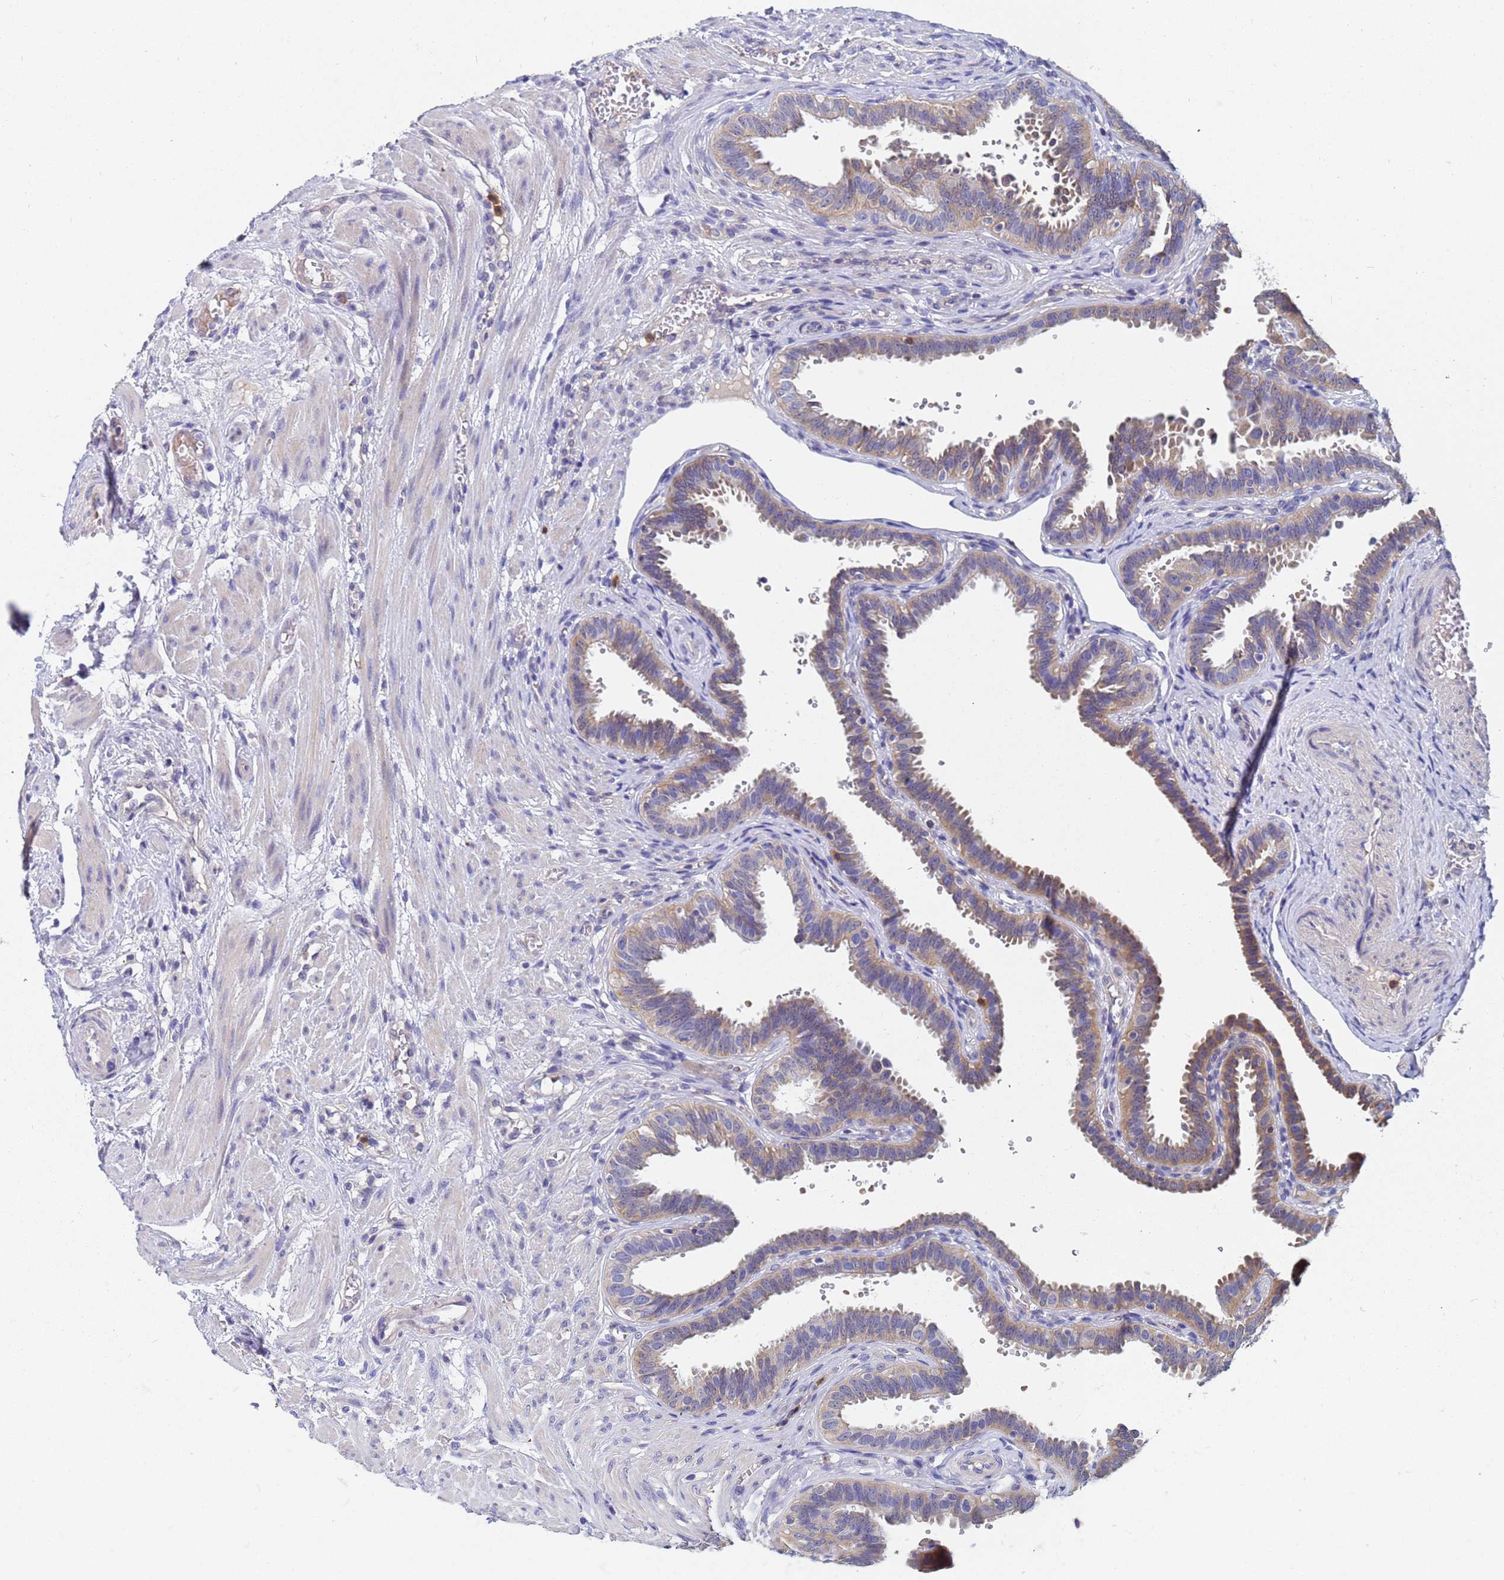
{"staining": {"intensity": "moderate", "quantity": ">75%", "location": "cytoplasmic/membranous"}, "tissue": "fallopian tube", "cell_type": "Glandular cells", "image_type": "normal", "snomed": [{"axis": "morphology", "description": "Normal tissue, NOS"}, {"axis": "topography", "description": "Fallopian tube"}], "caption": "Moderate cytoplasmic/membranous expression is present in approximately >75% of glandular cells in benign fallopian tube. (DAB IHC, brown staining for protein, blue staining for nuclei).", "gene": "TTLL11", "patient": {"sex": "female", "age": 37}}